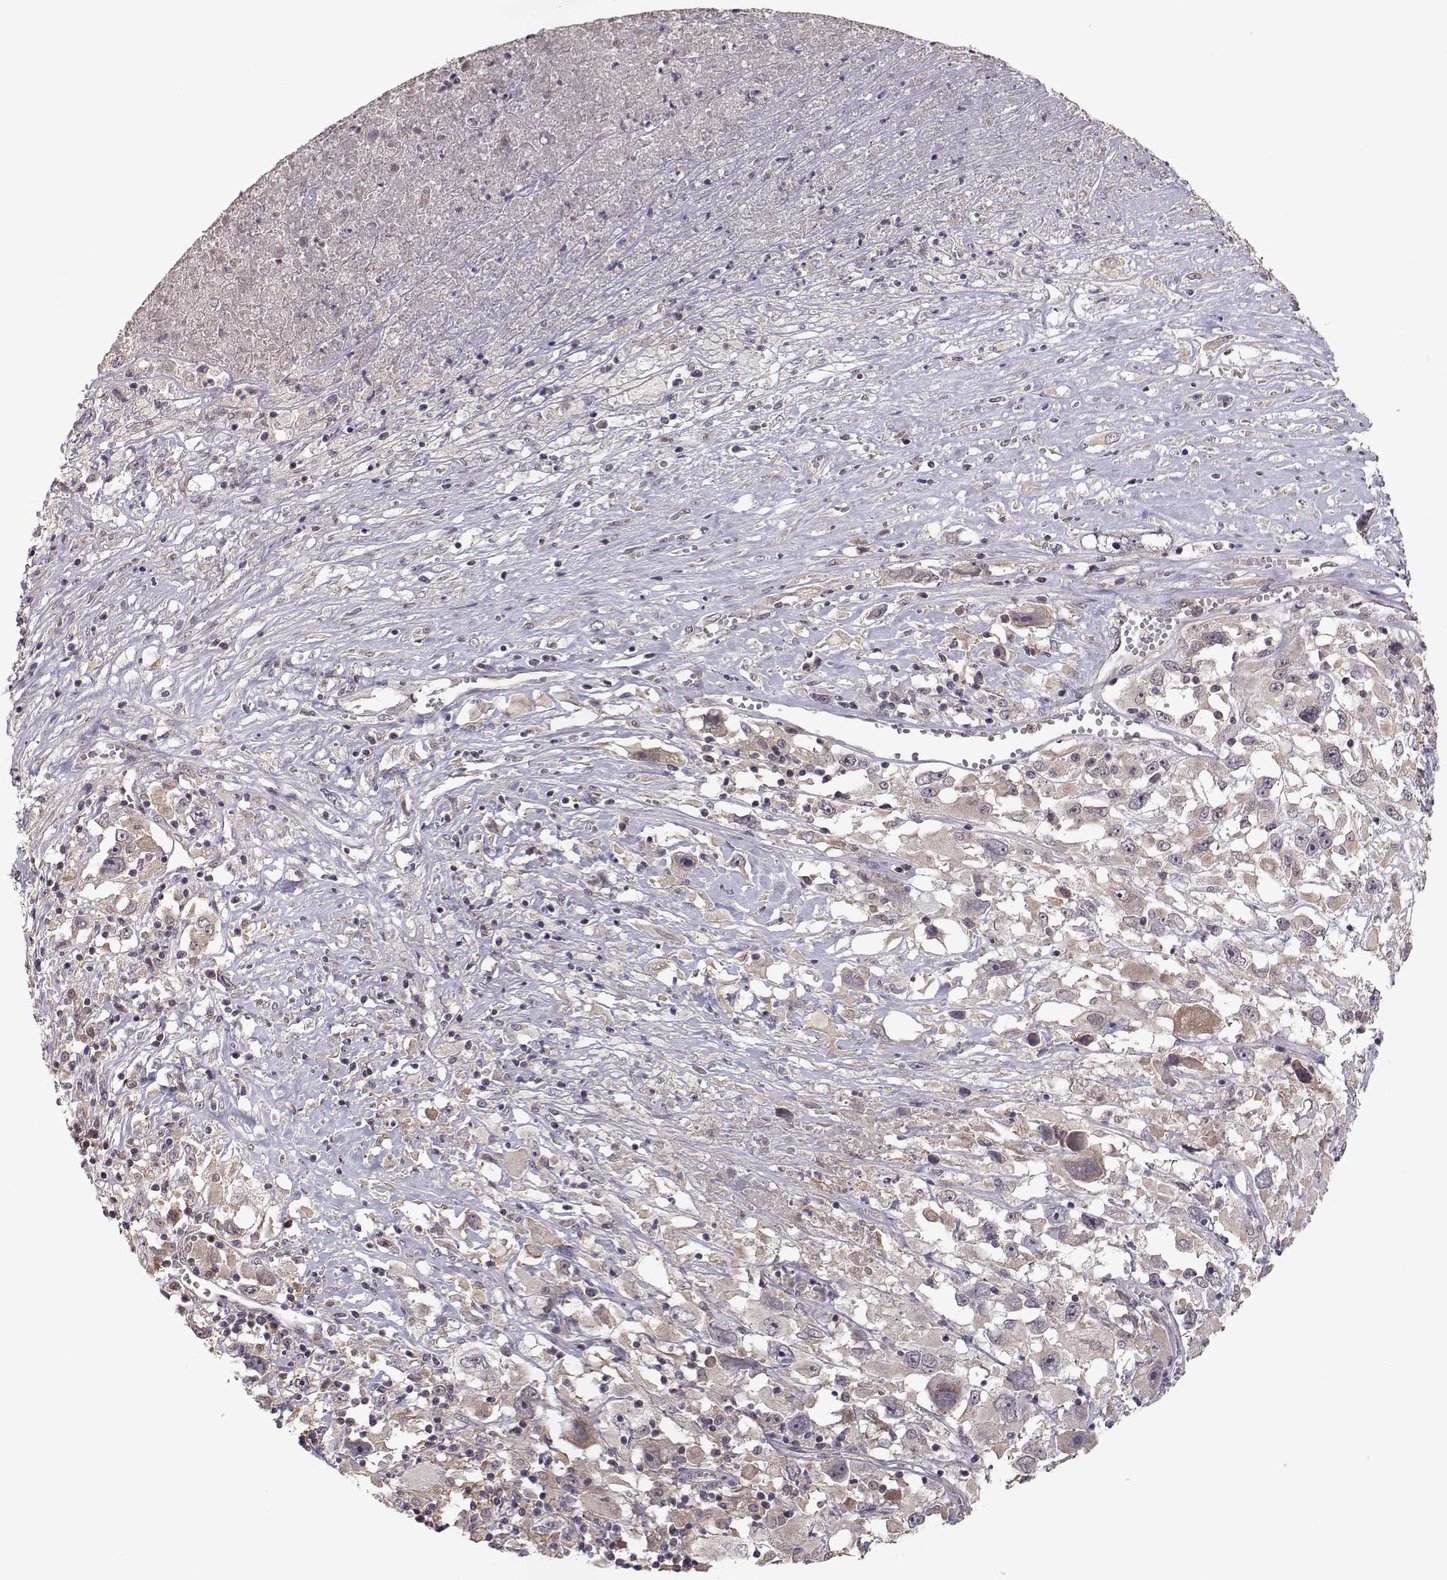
{"staining": {"intensity": "weak", "quantity": "25%-75%", "location": "cytoplasmic/membranous"}, "tissue": "melanoma", "cell_type": "Tumor cells", "image_type": "cancer", "snomed": [{"axis": "morphology", "description": "Malignant melanoma, Metastatic site"}, {"axis": "topography", "description": "Soft tissue"}], "caption": "High-magnification brightfield microscopy of malignant melanoma (metastatic site) stained with DAB (brown) and counterstained with hematoxylin (blue). tumor cells exhibit weak cytoplasmic/membranous positivity is appreciated in about25%-75% of cells. (Stains: DAB (3,3'-diaminobenzidine) in brown, nuclei in blue, Microscopy: brightfield microscopy at high magnification).", "gene": "PLEKHG3", "patient": {"sex": "male", "age": 50}}